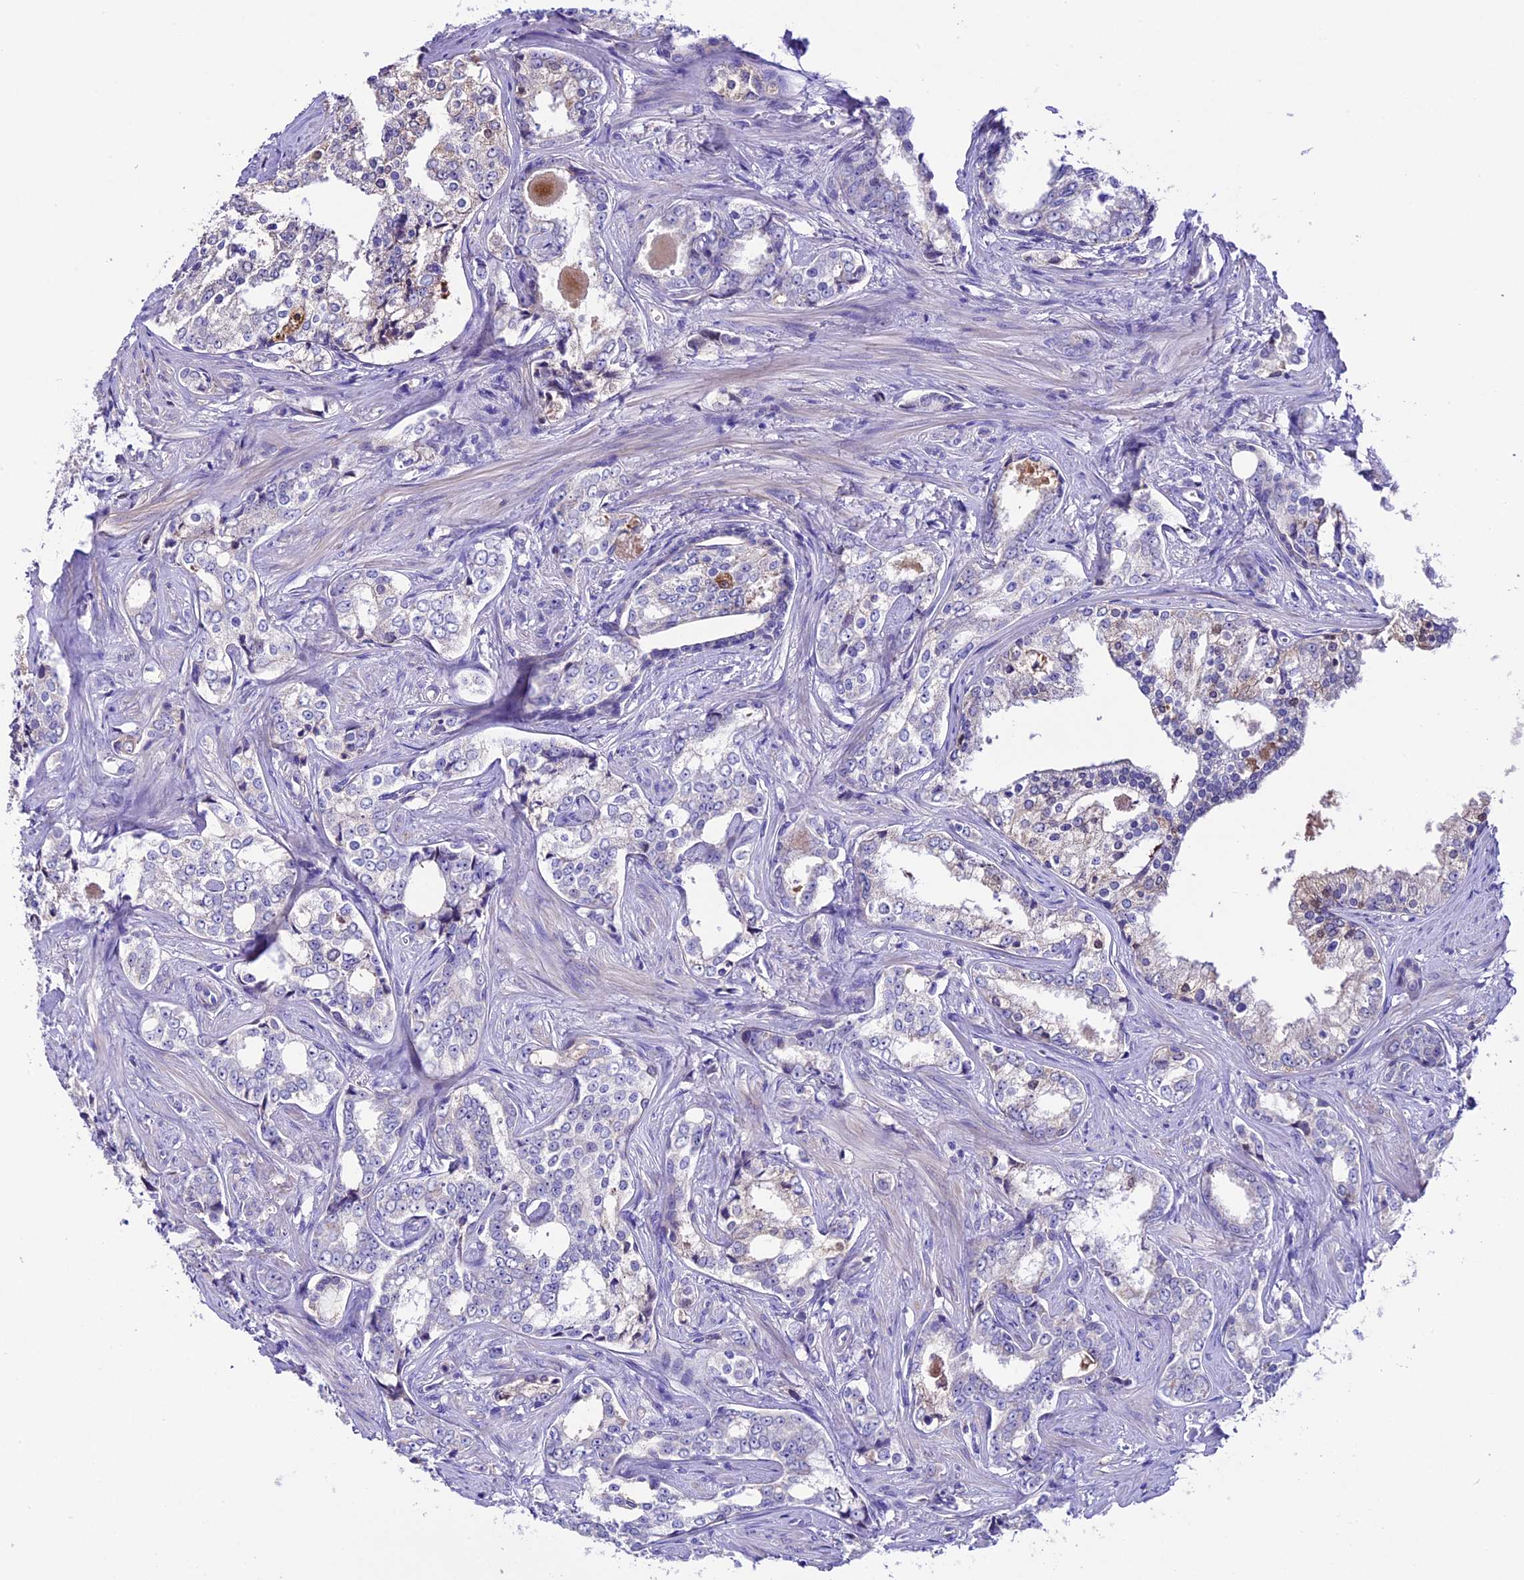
{"staining": {"intensity": "negative", "quantity": "none", "location": "none"}, "tissue": "prostate cancer", "cell_type": "Tumor cells", "image_type": "cancer", "snomed": [{"axis": "morphology", "description": "Adenocarcinoma, High grade"}, {"axis": "topography", "description": "Prostate"}], "caption": "Immunohistochemistry (IHC) of human prostate cancer (adenocarcinoma (high-grade)) reveals no expression in tumor cells.", "gene": "TCP11L2", "patient": {"sex": "male", "age": 66}}